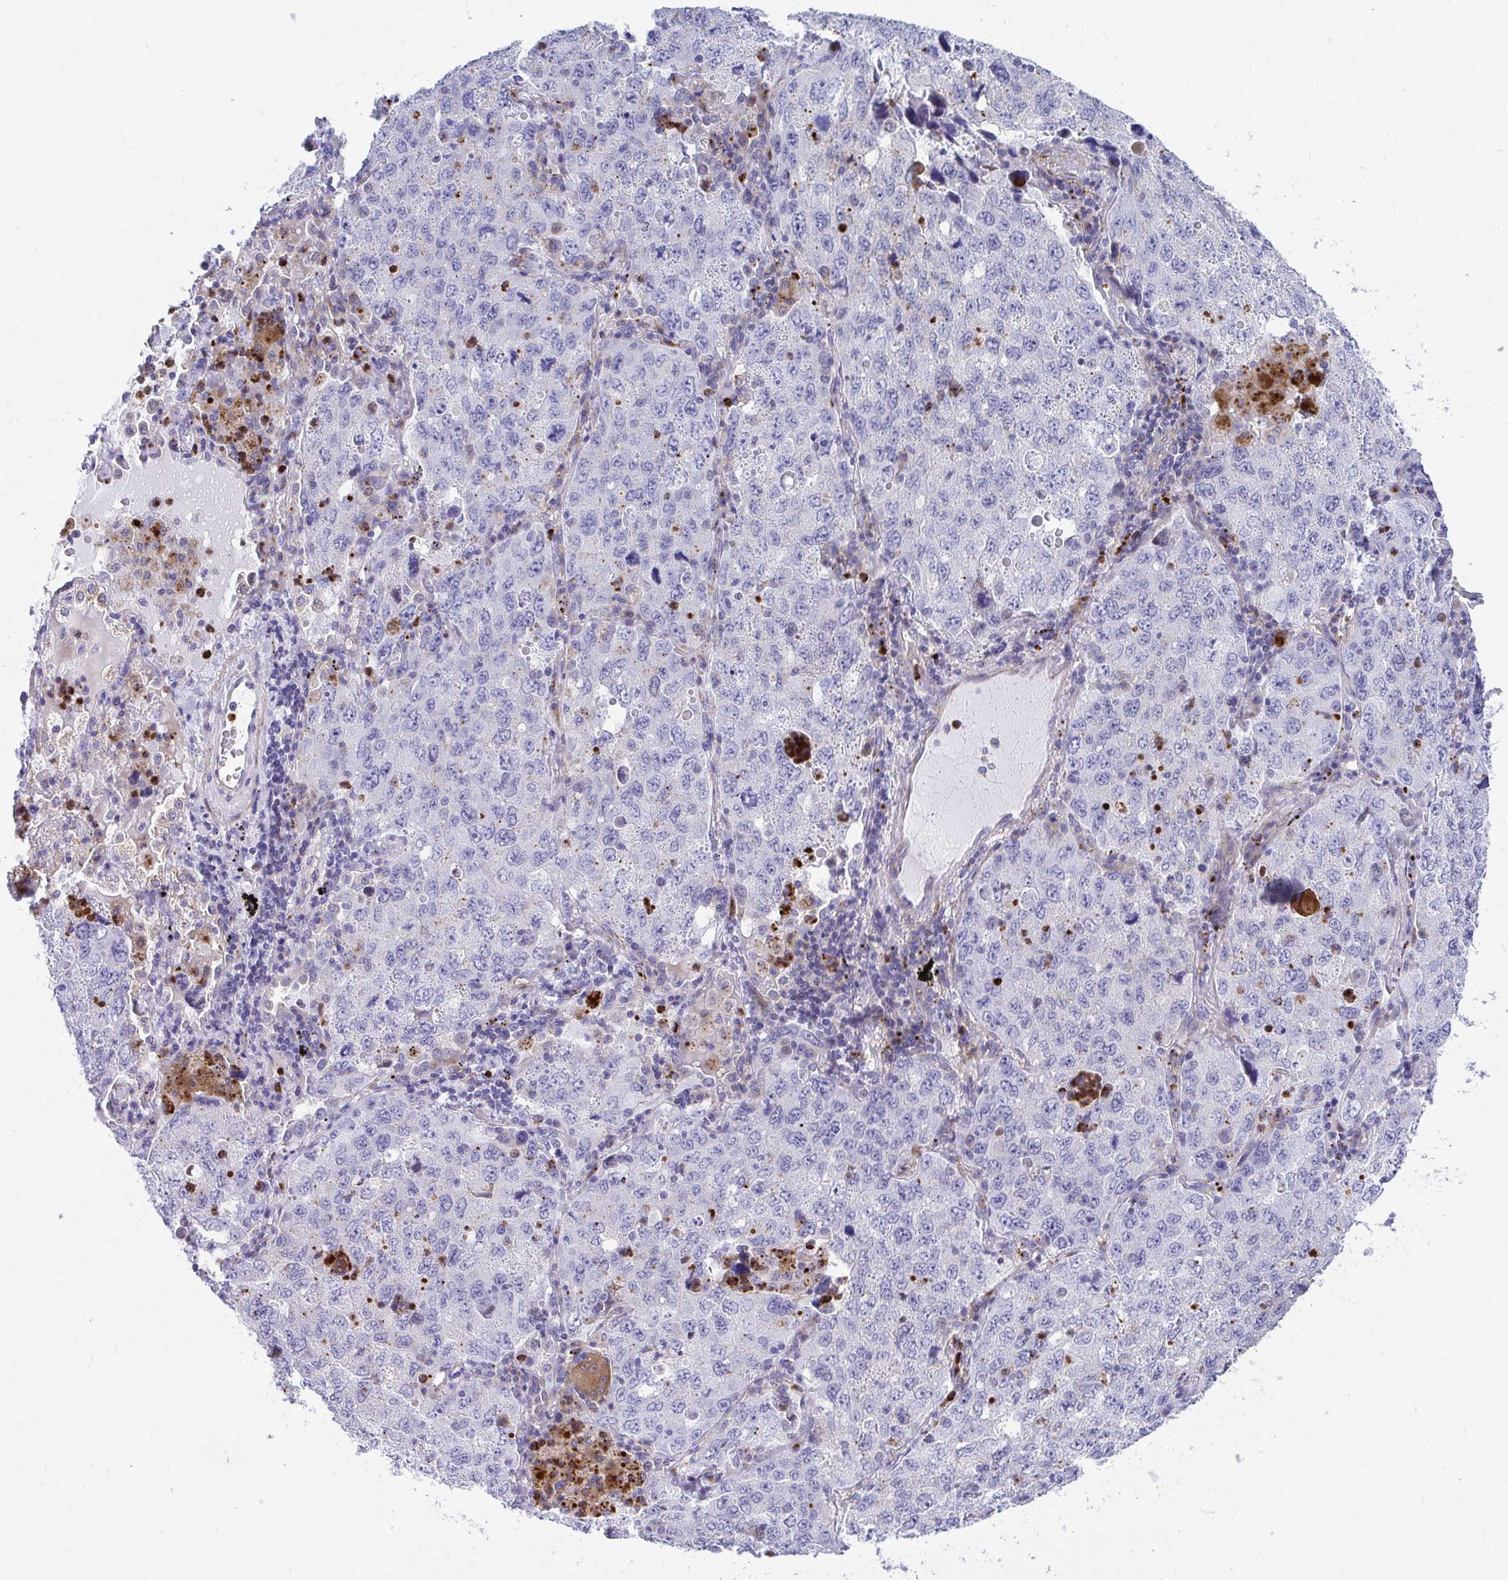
{"staining": {"intensity": "negative", "quantity": "none", "location": "none"}, "tissue": "lung cancer", "cell_type": "Tumor cells", "image_type": "cancer", "snomed": [{"axis": "morphology", "description": "Adenocarcinoma, NOS"}, {"axis": "topography", "description": "Lung"}], "caption": "IHC histopathology image of neoplastic tissue: lung cancer (adenocarcinoma) stained with DAB (3,3'-diaminobenzidine) demonstrates no significant protein expression in tumor cells.", "gene": "CSTB", "patient": {"sex": "female", "age": 57}}